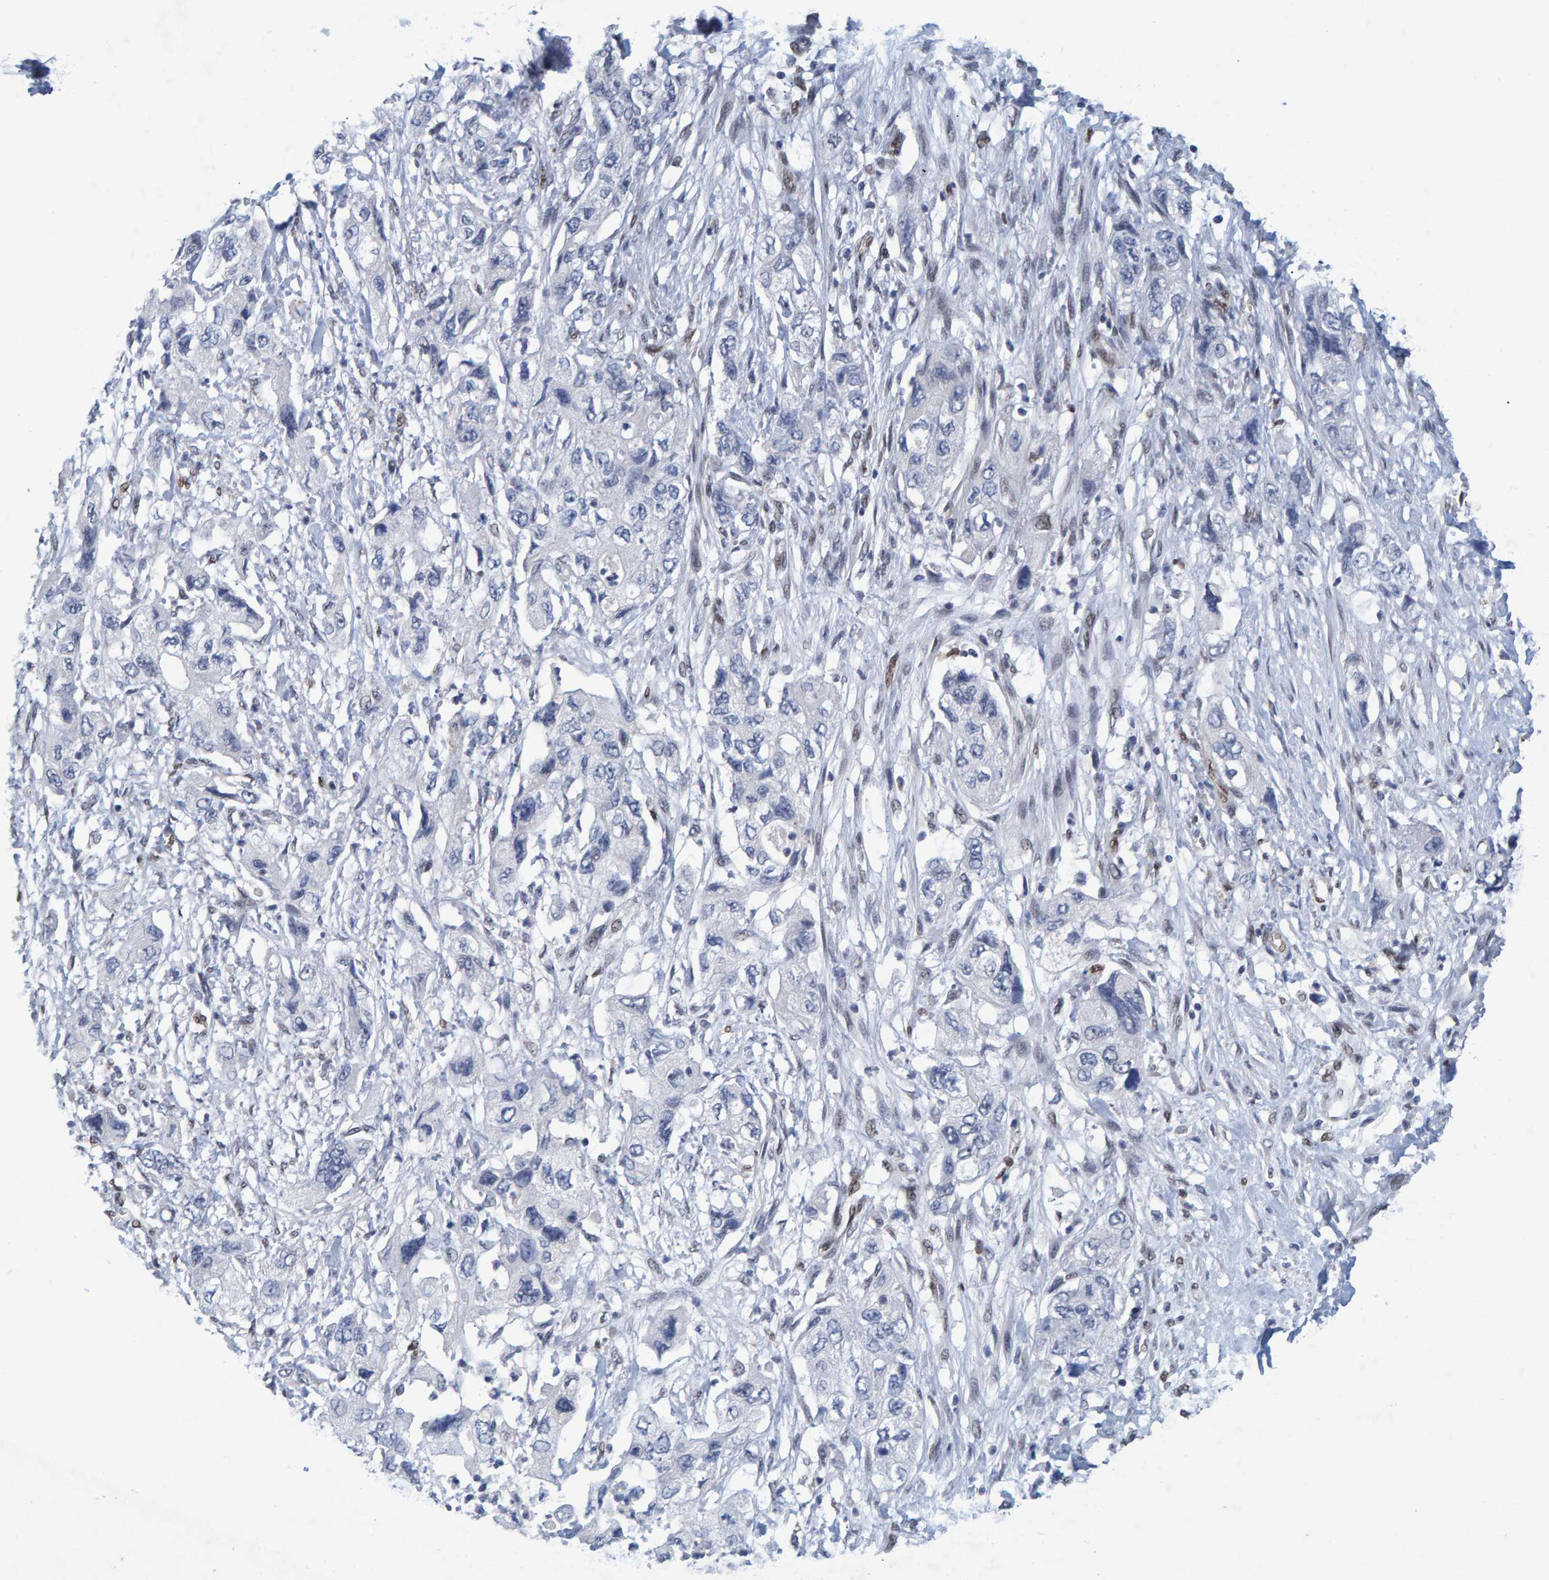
{"staining": {"intensity": "negative", "quantity": "none", "location": "none"}, "tissue": "pancreatic cancer", "cell_type": "Tumor cells", "image_type": "cancer", "snomed": [{"axis": "morphology", "description": "Adenocarcinoma, NOS"}, {"axis": "topography", "description": "Pancreas"}], "caption": "There is no significant positivity in tumor cells of pancreatic cancer (adenocarcinoma).", "gene": "QKI", "patient": {"sex": "female", "age": 73}}